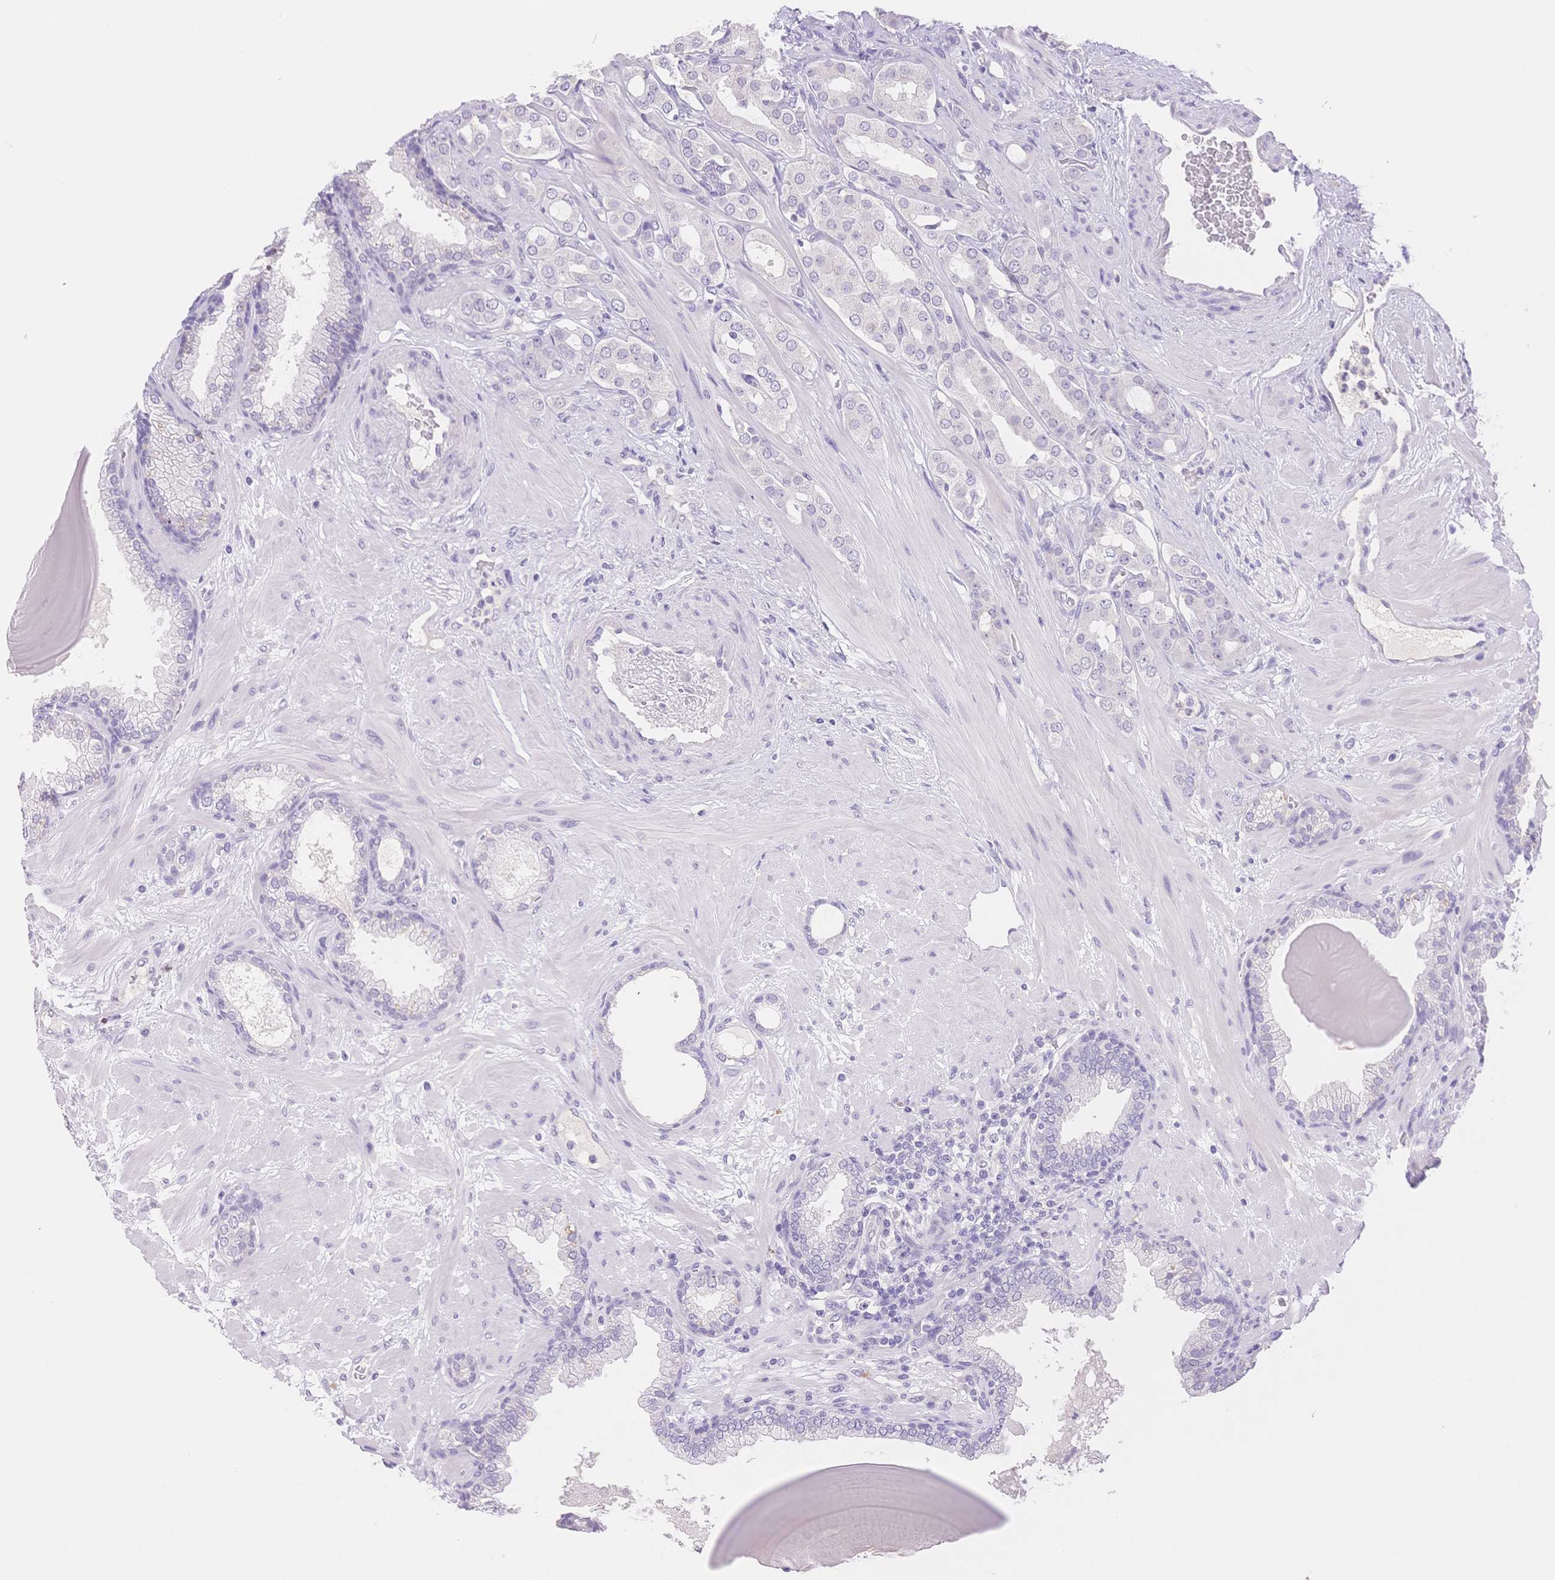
{"staining": {"intensity": "negative", "quantity": "none", "location": "none"}, "tissue": "prostate cancer", "cell_type": "Tumor cells", "image_type": "cancer", "snomed": [{"axis": "morphology", "description": "Adenocarcinoma, Low grade"}, {"axis": "topography", "description": "Prostate"}], "caption": "Tumor cells show no significant protein positivity in prostate low-grade adenocarcinoma. (Immunohistochemistry (ihc), brightfield microscopy, high magnification).", "gene": "MYOM1", "patient": {"sex": "male", "age": 57}}